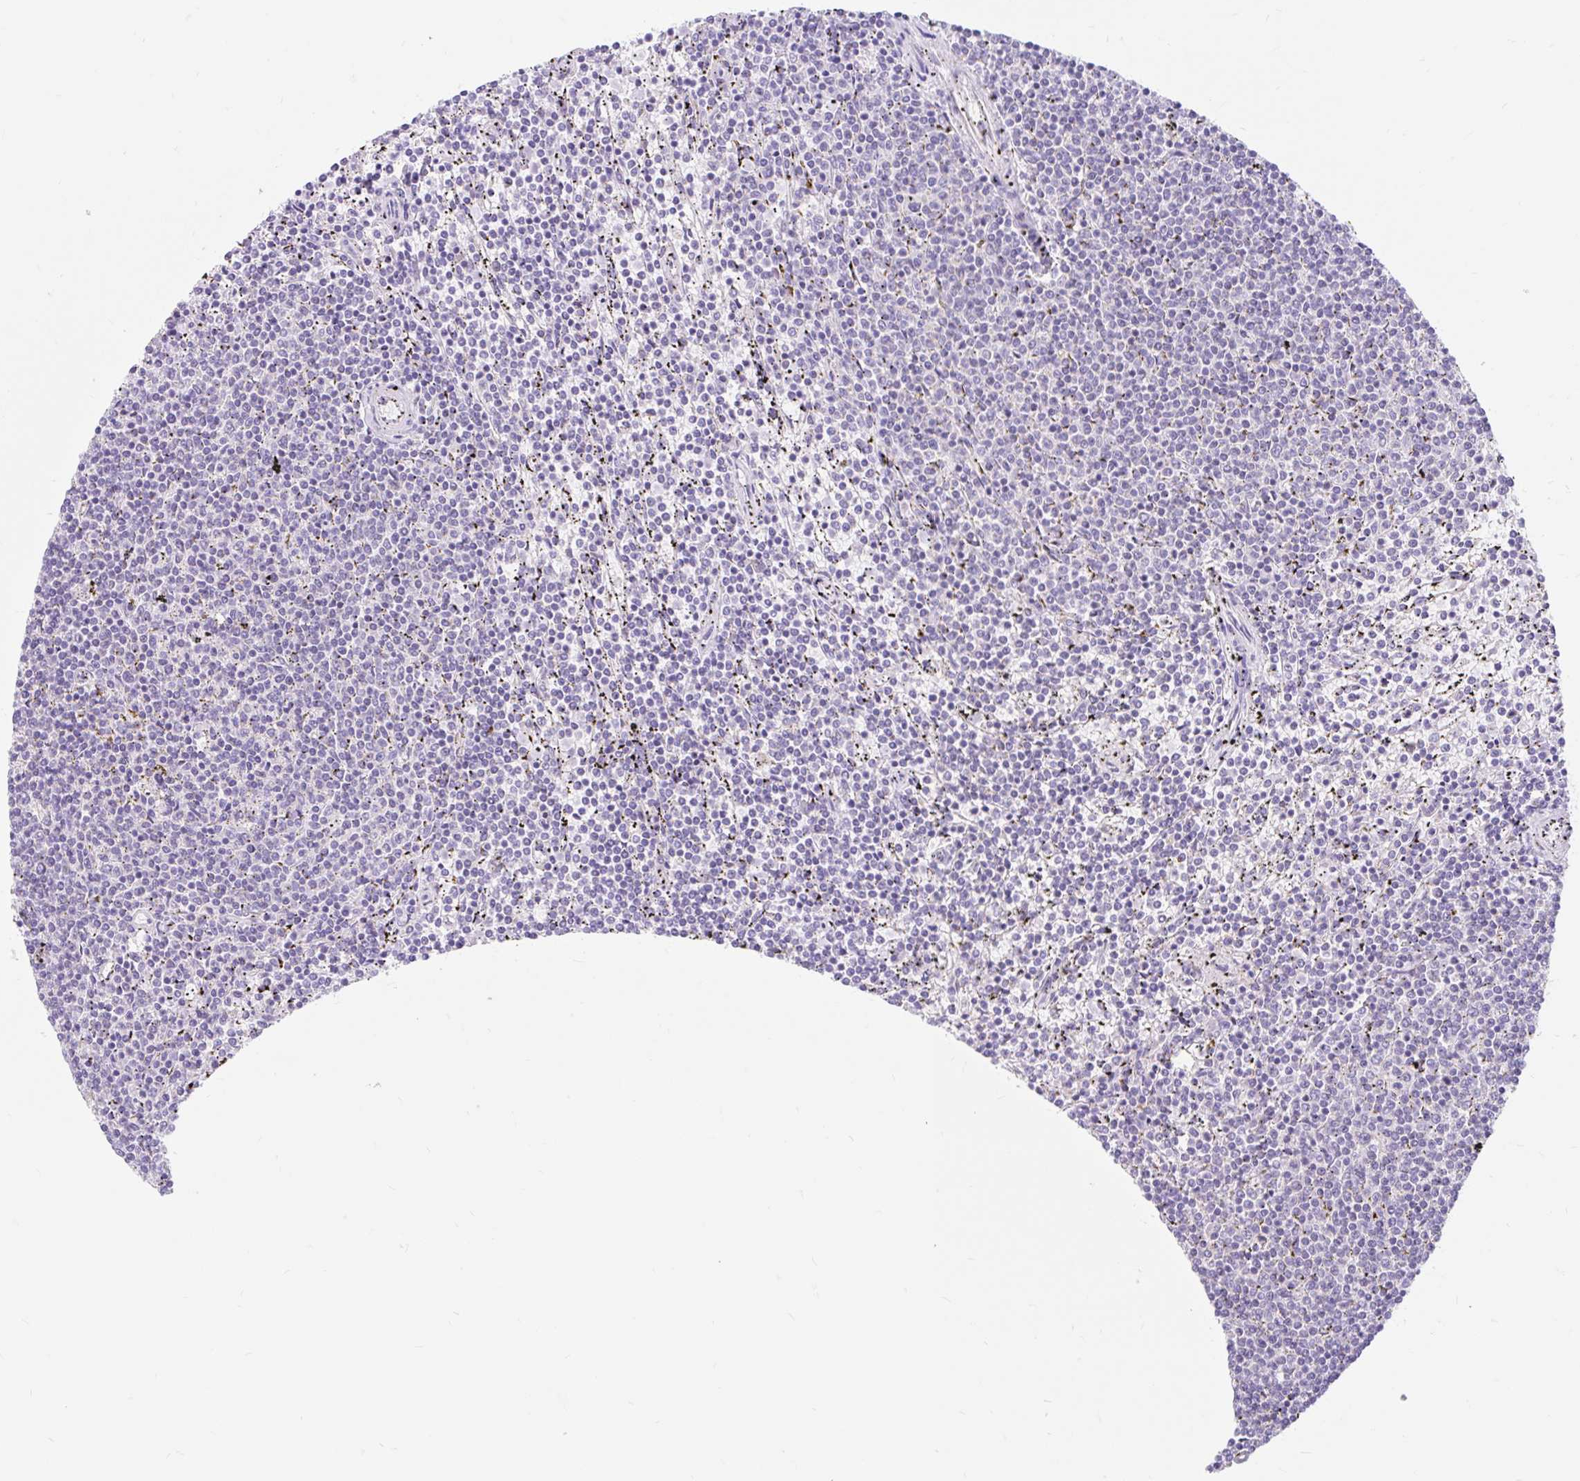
{"staining": {"intensity": "negative", "quantity": "none", "location": "none"}, "tissue": "lymphoma", "cell_type": "Tumor cells", "image_type": "cancer", "snomed": [{"axis": "morphology", "description": "Malignant lymphoma, non-Hodgkin's type, Low grade"}, {"axis": "topography", "description": "Spleen"}], "caption": "Immunohistochemistry photomicrograph of lymphoma stained for a protein (brown), which shows no staining in tumor cells.", "gene": "ITPK1", "patient": {"sex": "female", "age": 50}}